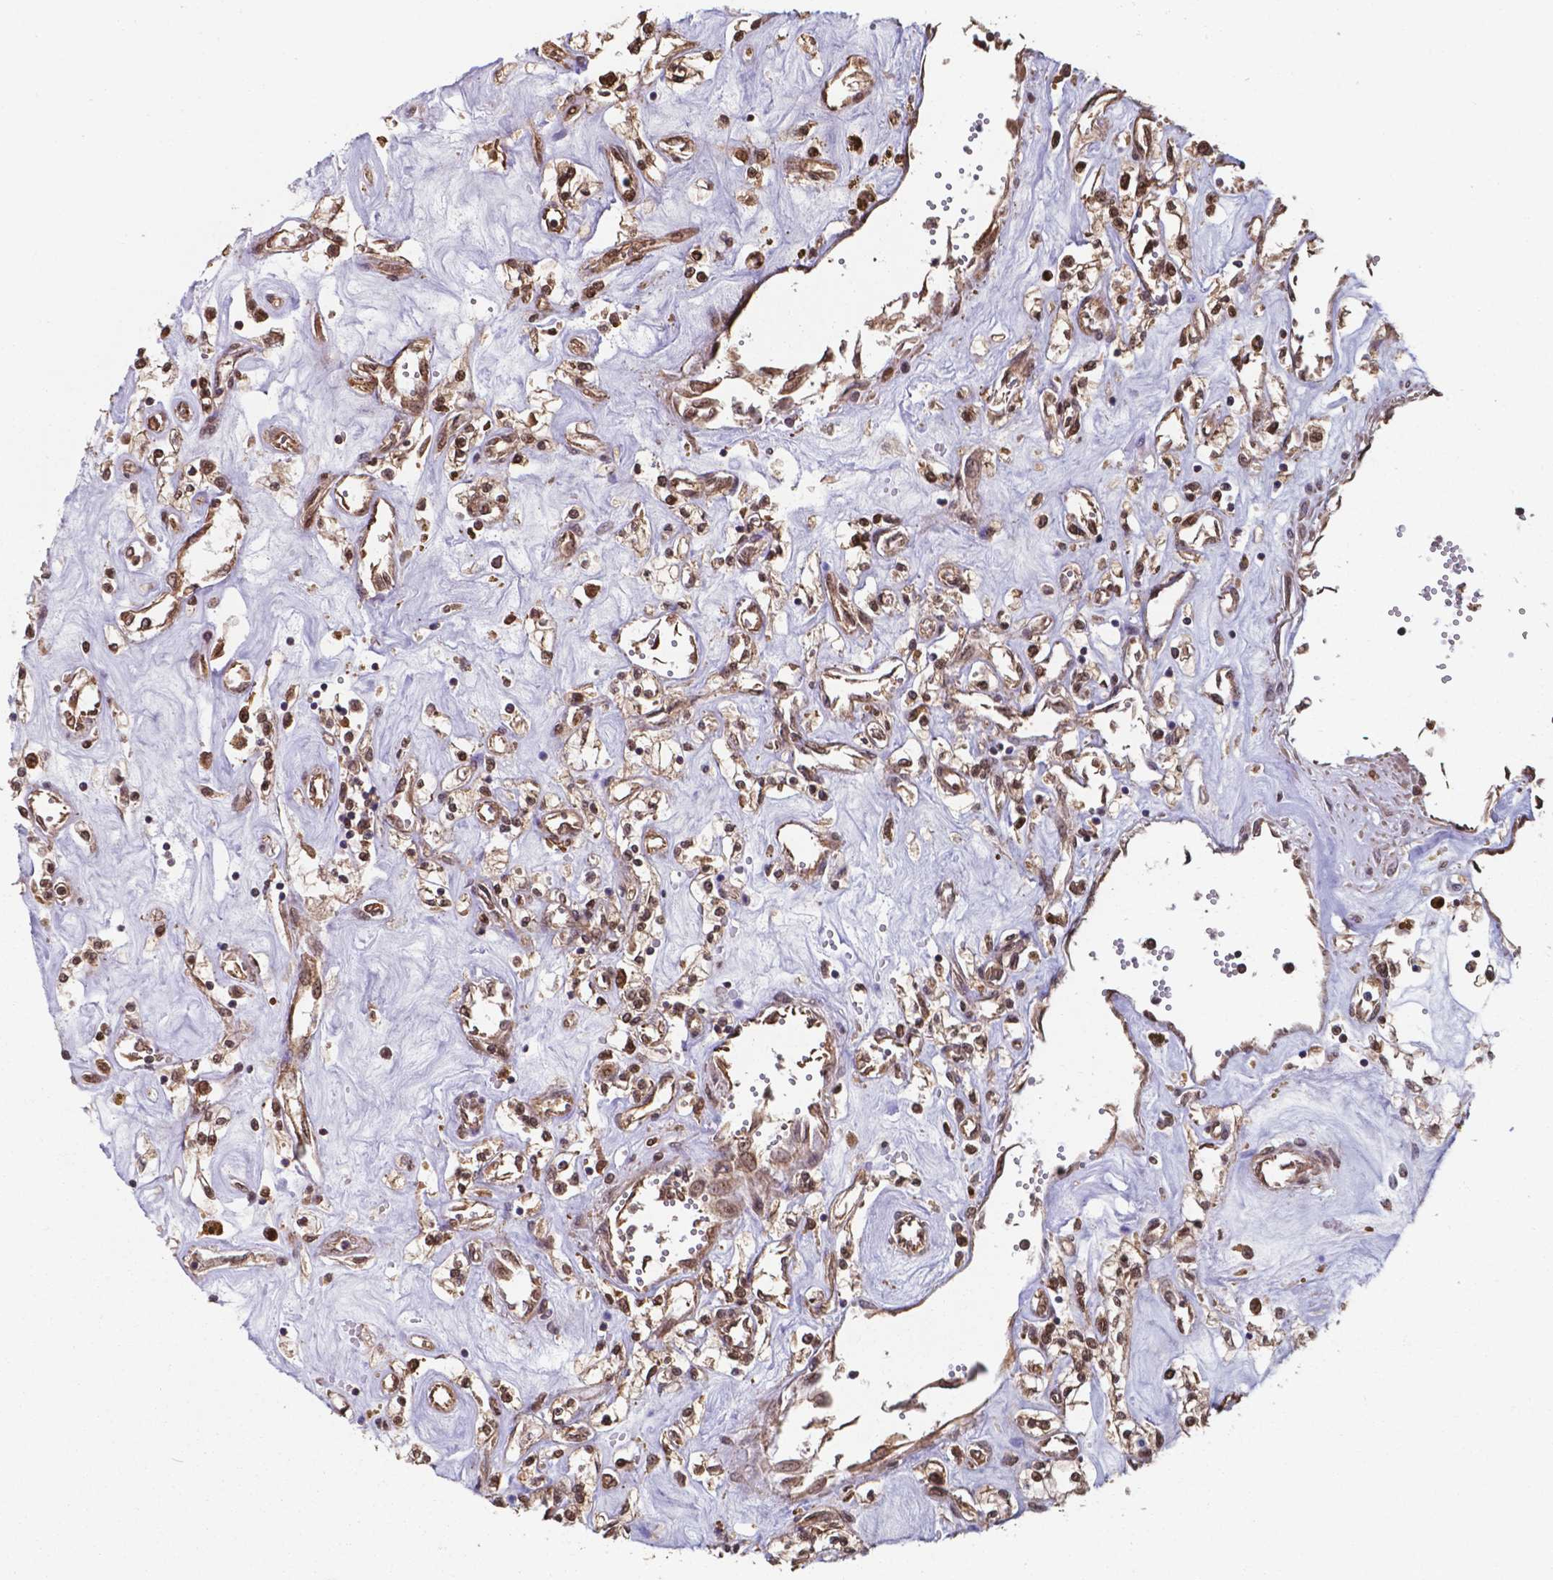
{"staining": {"intensity": "moderate", "quantity": ">75%", "location": "cytoplasmic/membranous,nuclear"}, "tissue": "renal cancer", "cell_type": "Tumor cells", "image_type": "cancer", "snomed": [{"axis": "morphology", "description": "Adenocarcinoma, NOS"}, {"axis": "topography", "description": "Kidney"}], "caption": "Moderate cytoplasmic/membranous and nuclear protein positivity is seen in about >75% of tumor cells in renal cancer (adenocarcinoma).", "gene": "CHP2", "patient": {"sex": "female", "age": 59}}